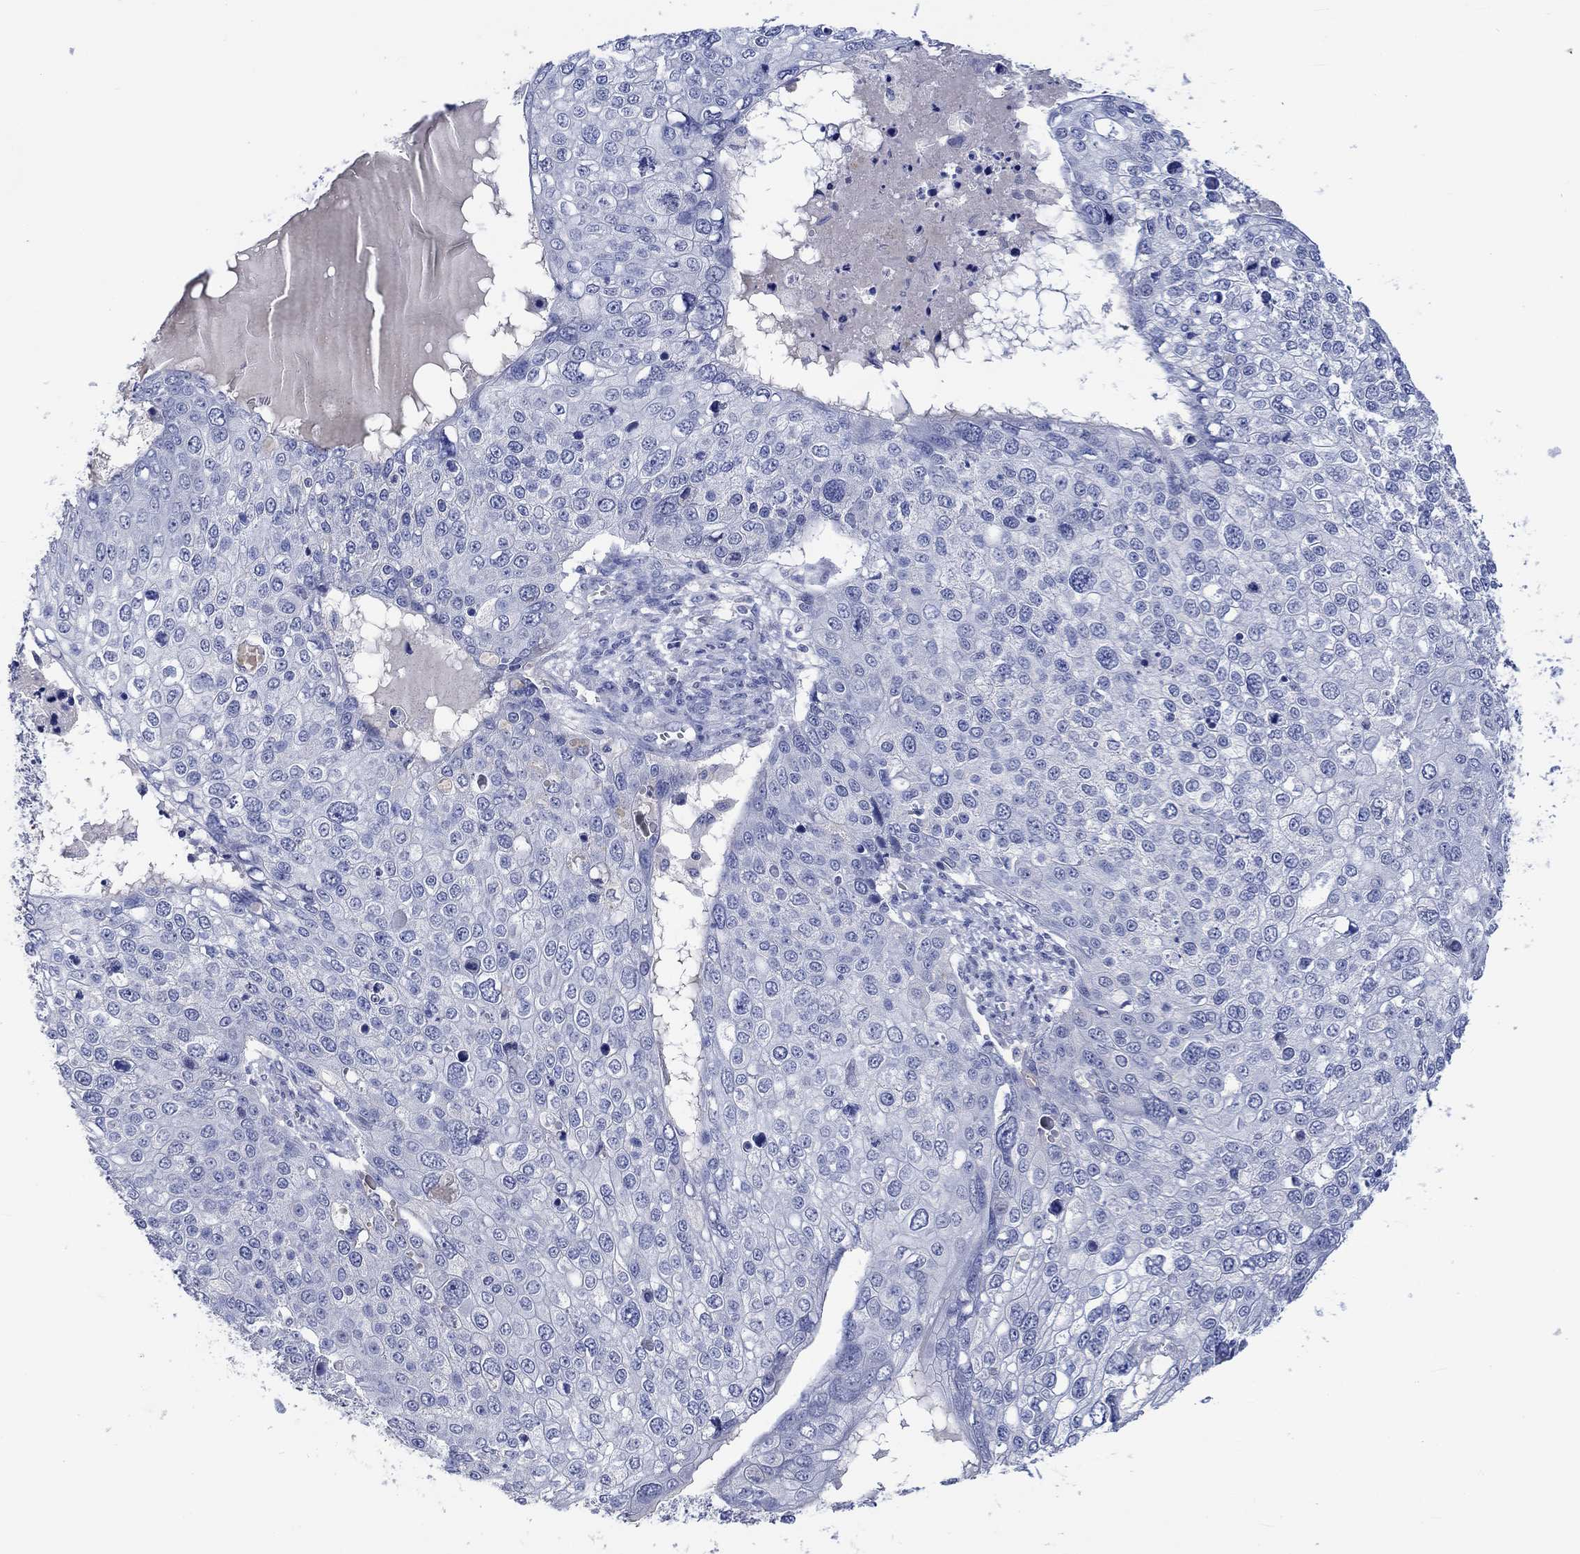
{"staining": {"intensity": "negative", "quantity": "none", "location": "none"}, "tissue": "skin cancer", "cell_type": "Tumor cells", "image_type": "cancer", "snomed": [{"axis": "morphology", "description": "Squamous cell carcinoma, NOS"}, {"axis": "topography", "description": "Skin"}], "caption": "Tumor cells are negative for brown protein staining in skin squamous cell carcinoma.", "gene": "DLK1", "patient": {"sex": "male", "age": 71}}